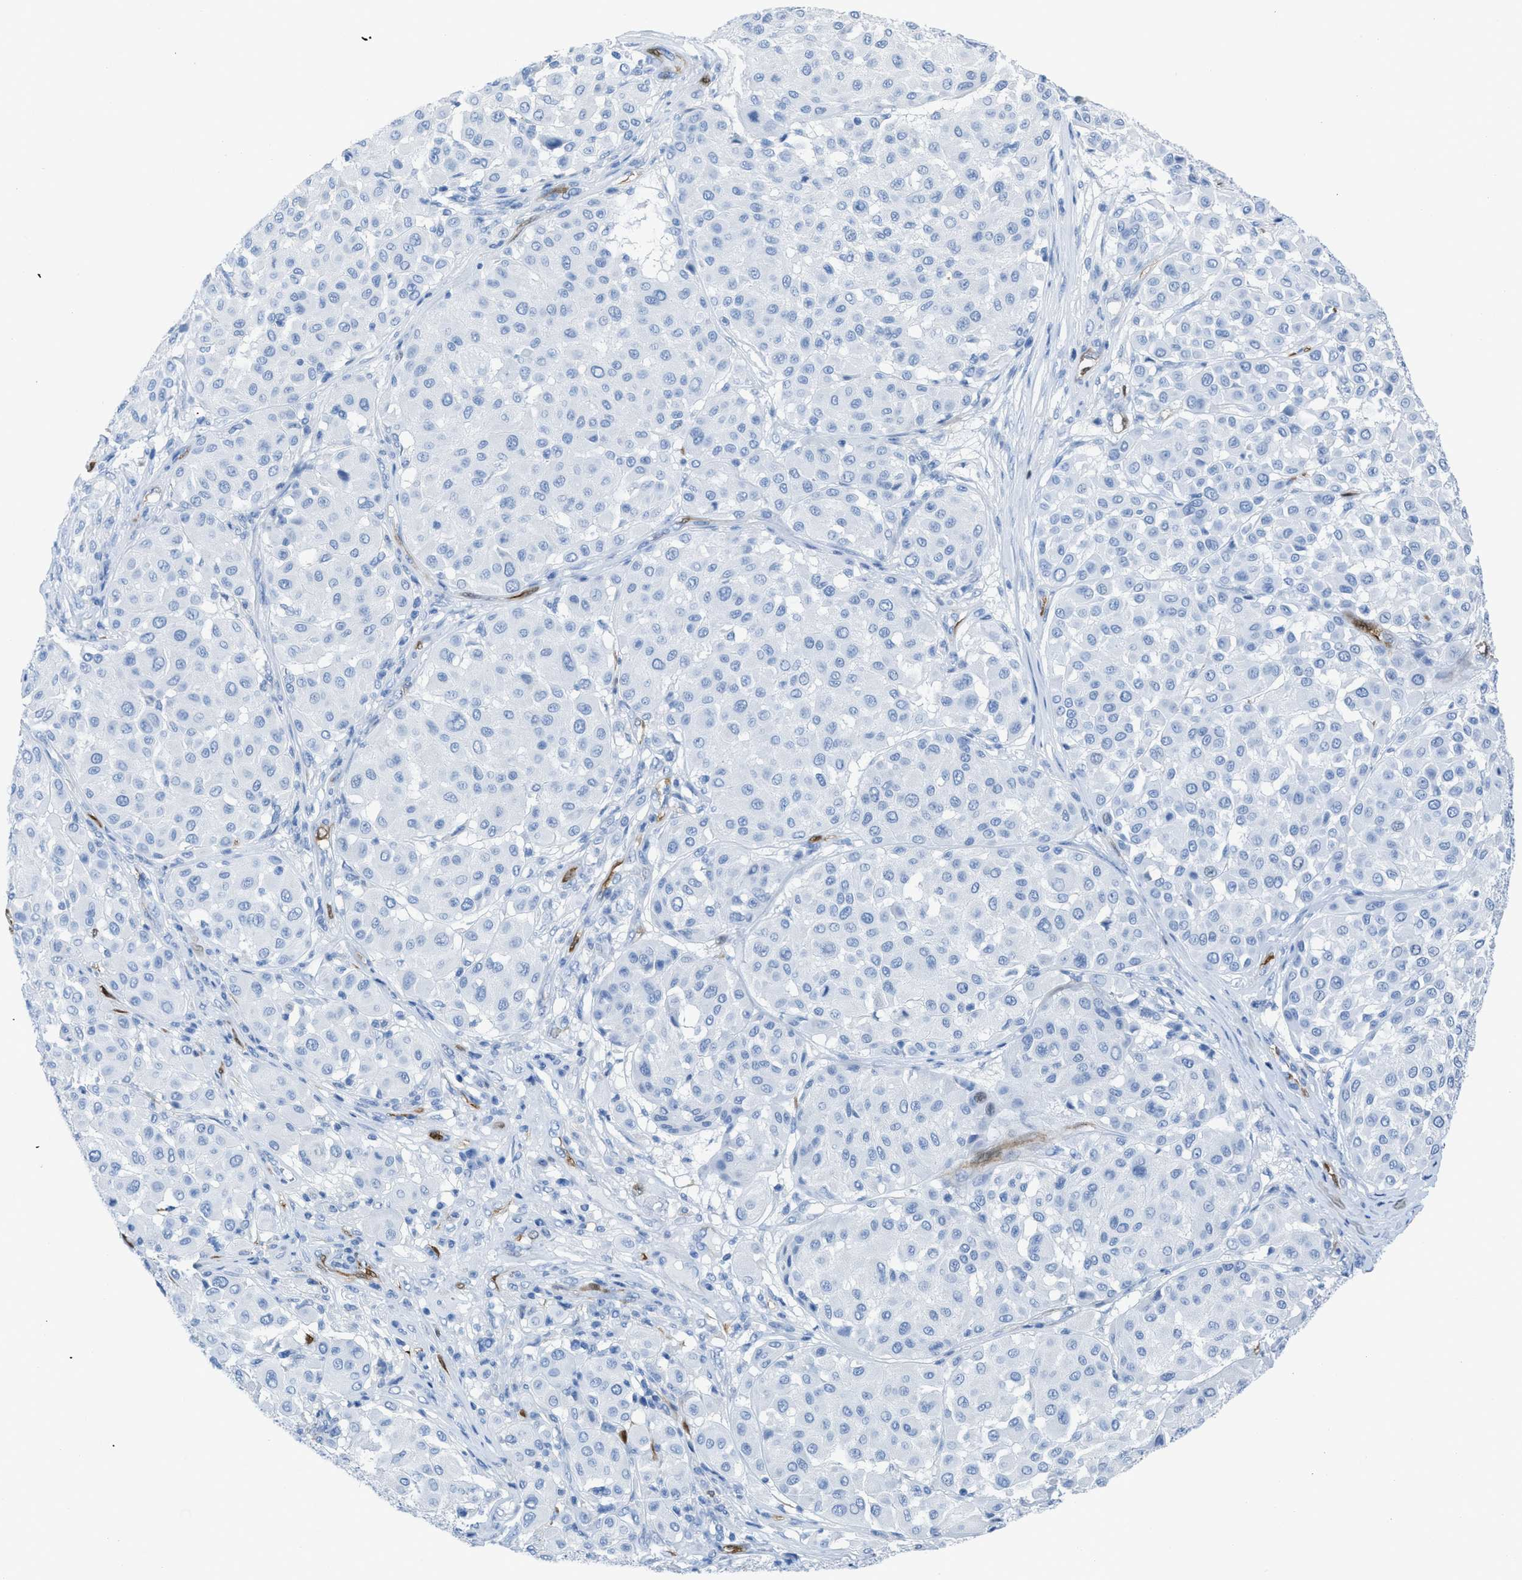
{"staining": {"intensity": "negative", "quantity": "none", "location": "none"}, "tissue": "melanoma", "cell_type": "Tumor cells", "image_type": "cancer", "snomed": [{"axis": "morphology", "description": "Malignant melanoma, Metastatic site"}, {"axis": "topography", "description": "Soft tissue"}], "caption": "Immunohistochemistry of melanoma exhibits no positivity in tumor cells. (Immunohistochemistry, brightfield microscopy, high magnification).", "gene": "CDKN2A", "patient": {"sex": "male", "age": 41}}